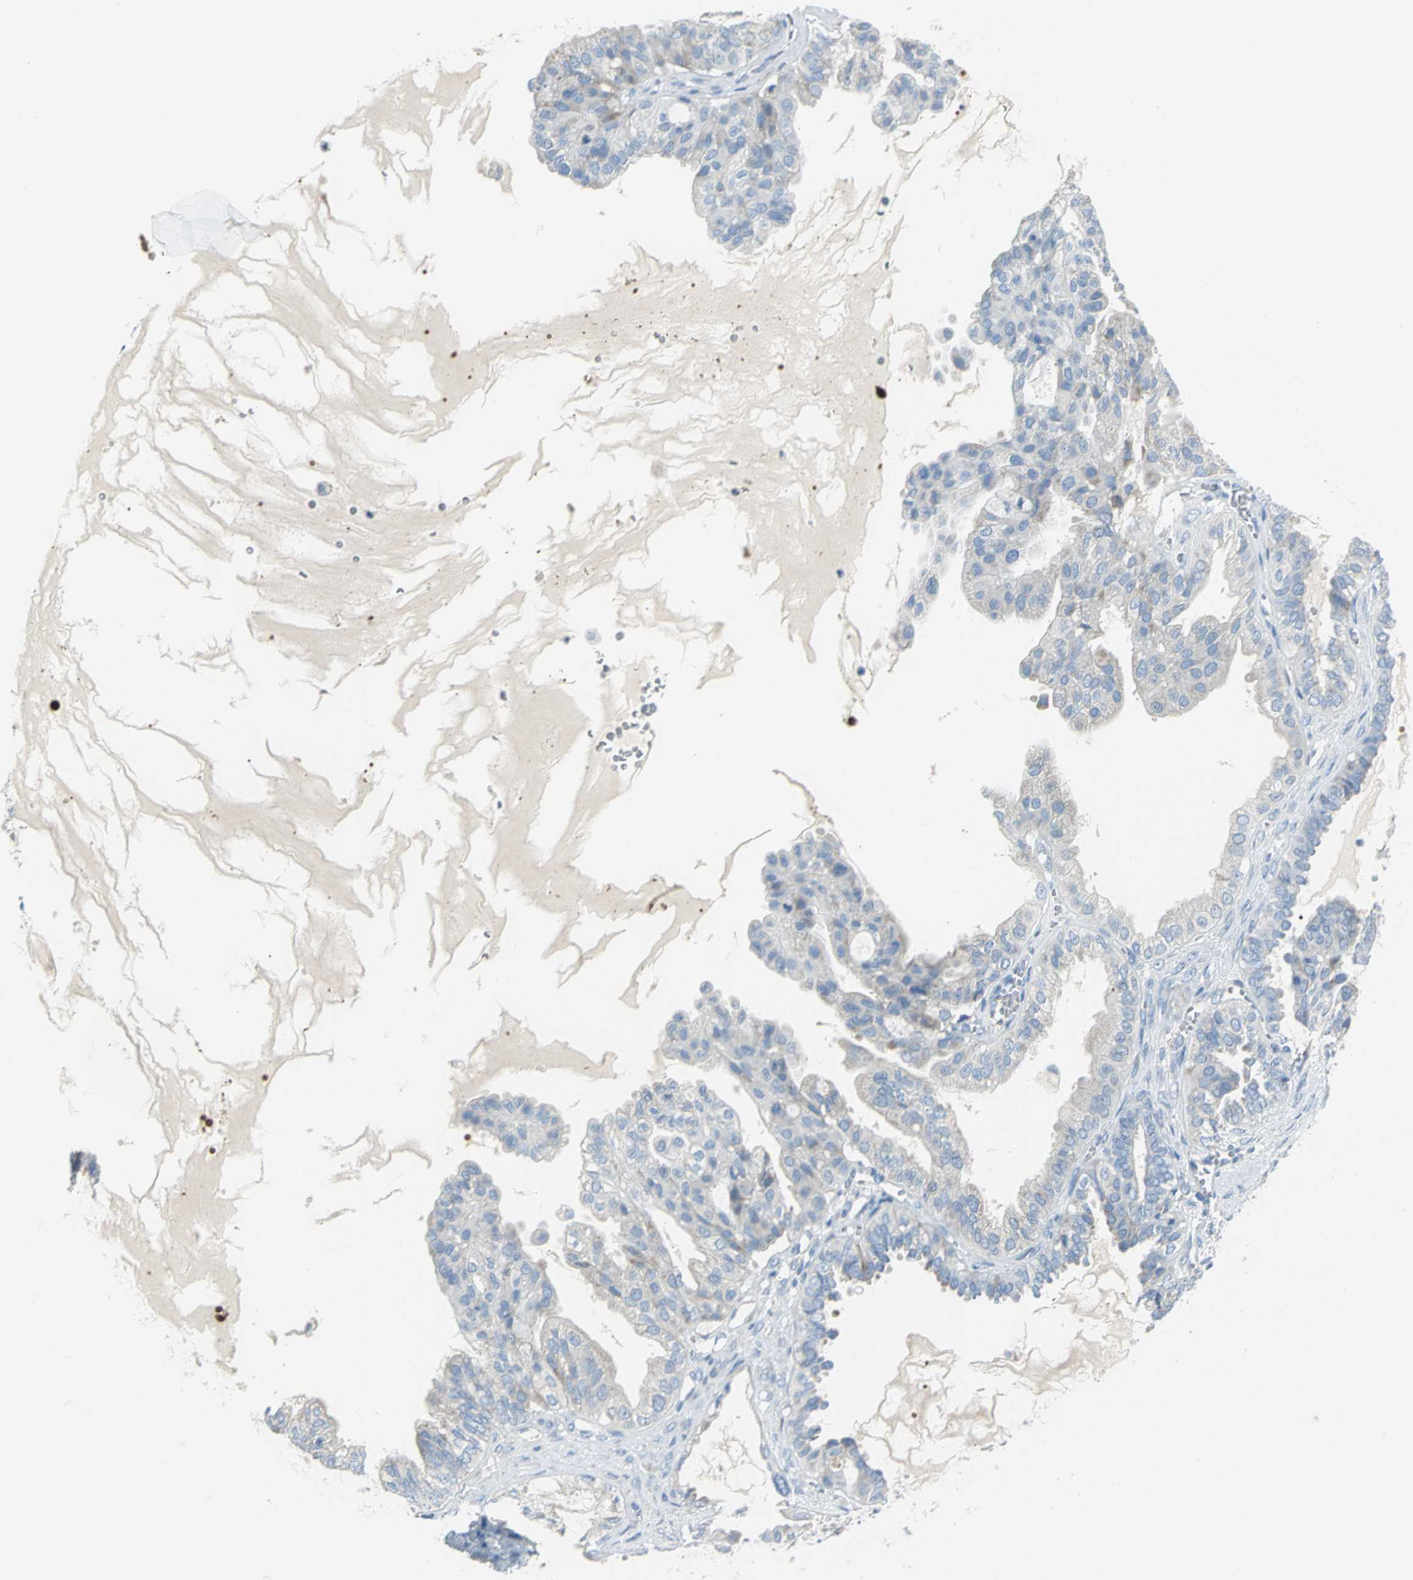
{"staining": {"intensity": "negative", "quantity": "none", "location": "none"}, "tissue": "ovarian cancer", "cell_type": "Tumor cells", "image_type": "cancer", "snomed": [{"axis": "morphology", "description": "Carcinoma, NOS"}, {"axis": "morphology", "description": "Carcinoma, endometroid"}, {"axis": "topography", "description": "Ovary"}], "caption": "Ovarian cancer was stained to show a protein in brown. There is no significant expression in tumor cells.", "gene": "ALOX15", "patient": {"sex": "female", "age": 50}}